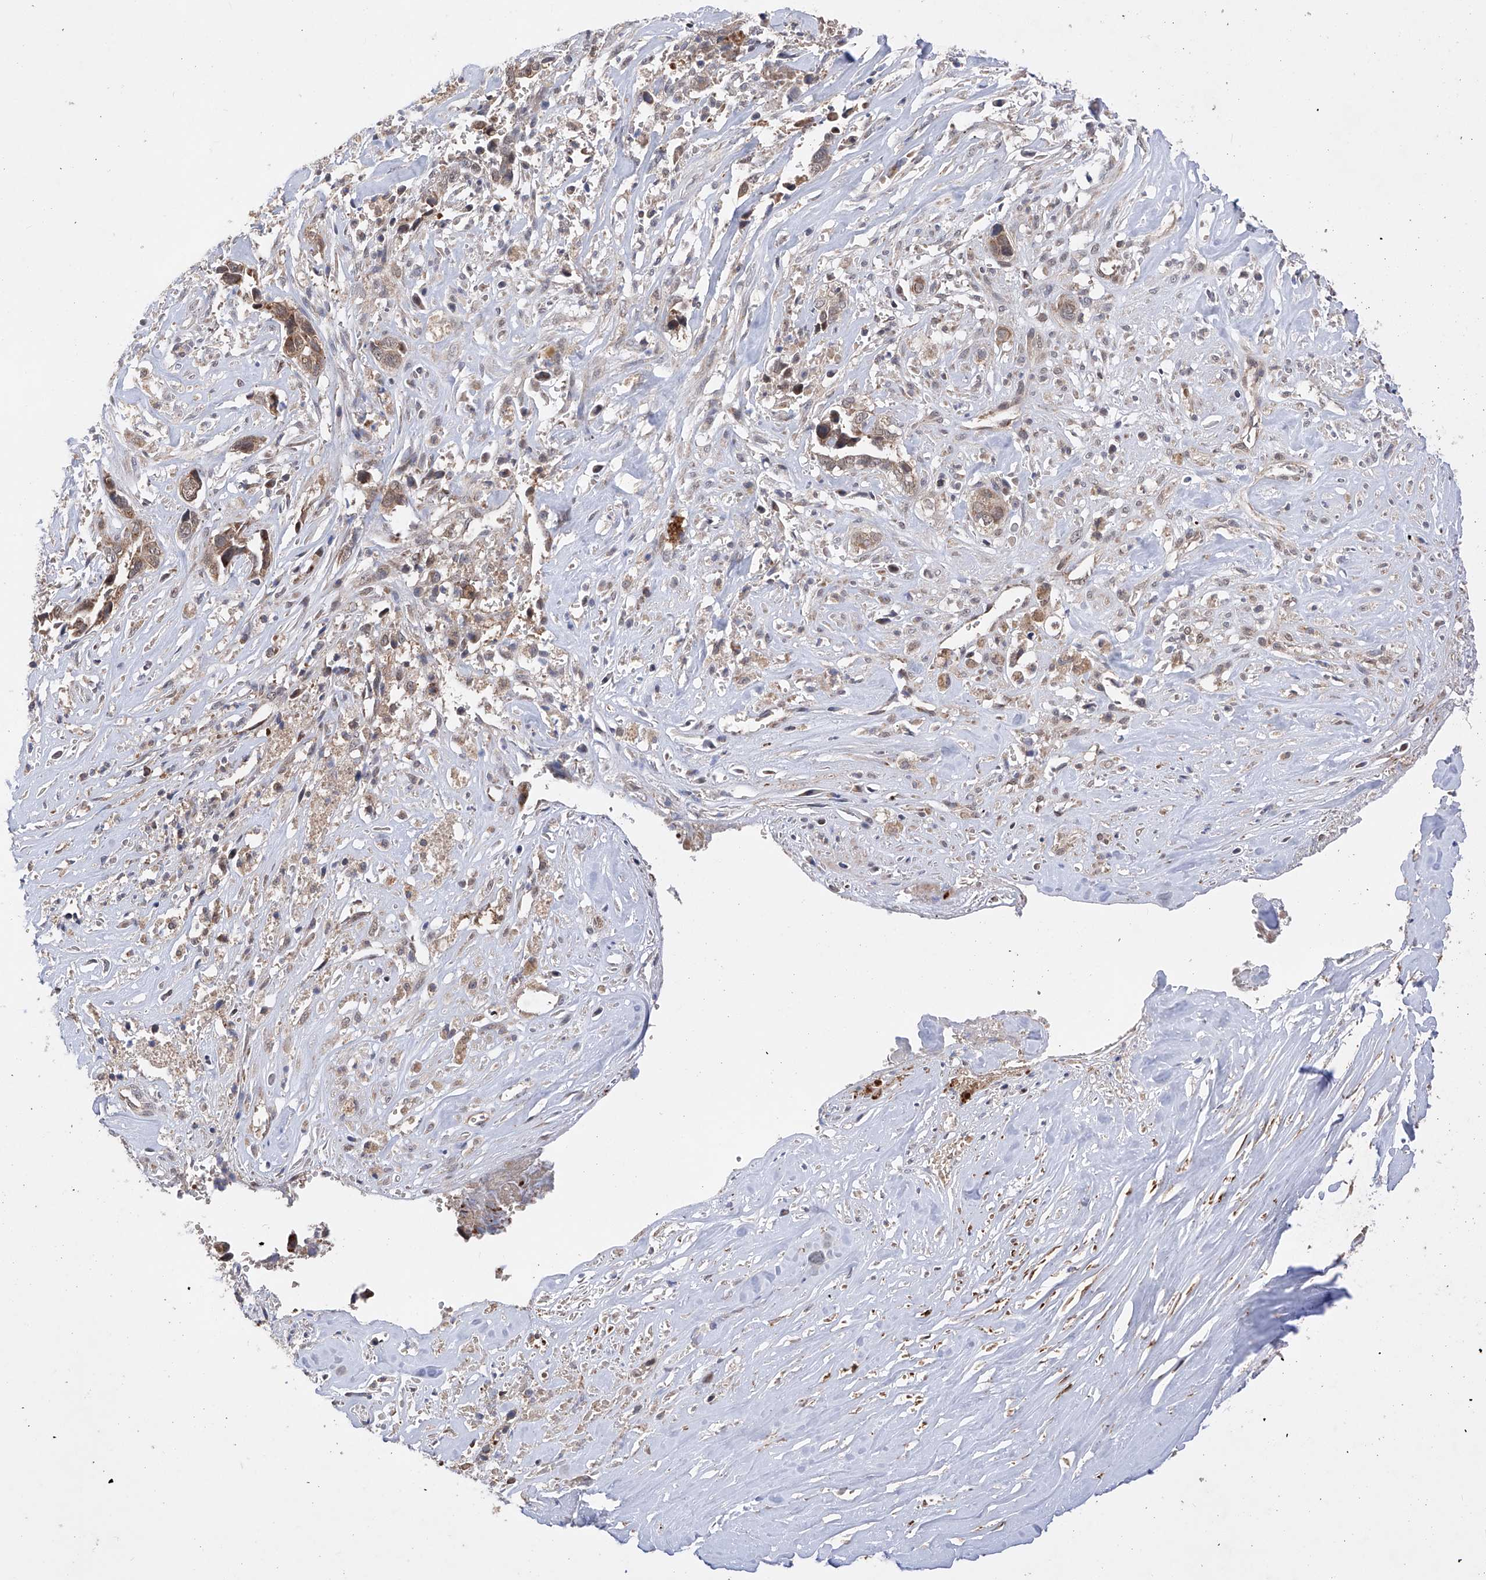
{"staining": {"intensity": "moderate", "quantity": ">75%", "location": "cytoplasmic/membranous"}, "tissue": "liver cancer", "cell_type": "Tumor cells", "image_type": "cancer", "snomed": [{"axis": "morphology", "description": "Cholangiocarcinoma"}, {"axis": "topography", "description": "Liver"}], "caption": "Tumor cells demonstrate moderate cytoplasmic/membranous staining in about >75% of cells in liver cholangiocarcinoma.", "gene": "SDHAF4", "patient": {"sex": "female", "age": 79}}